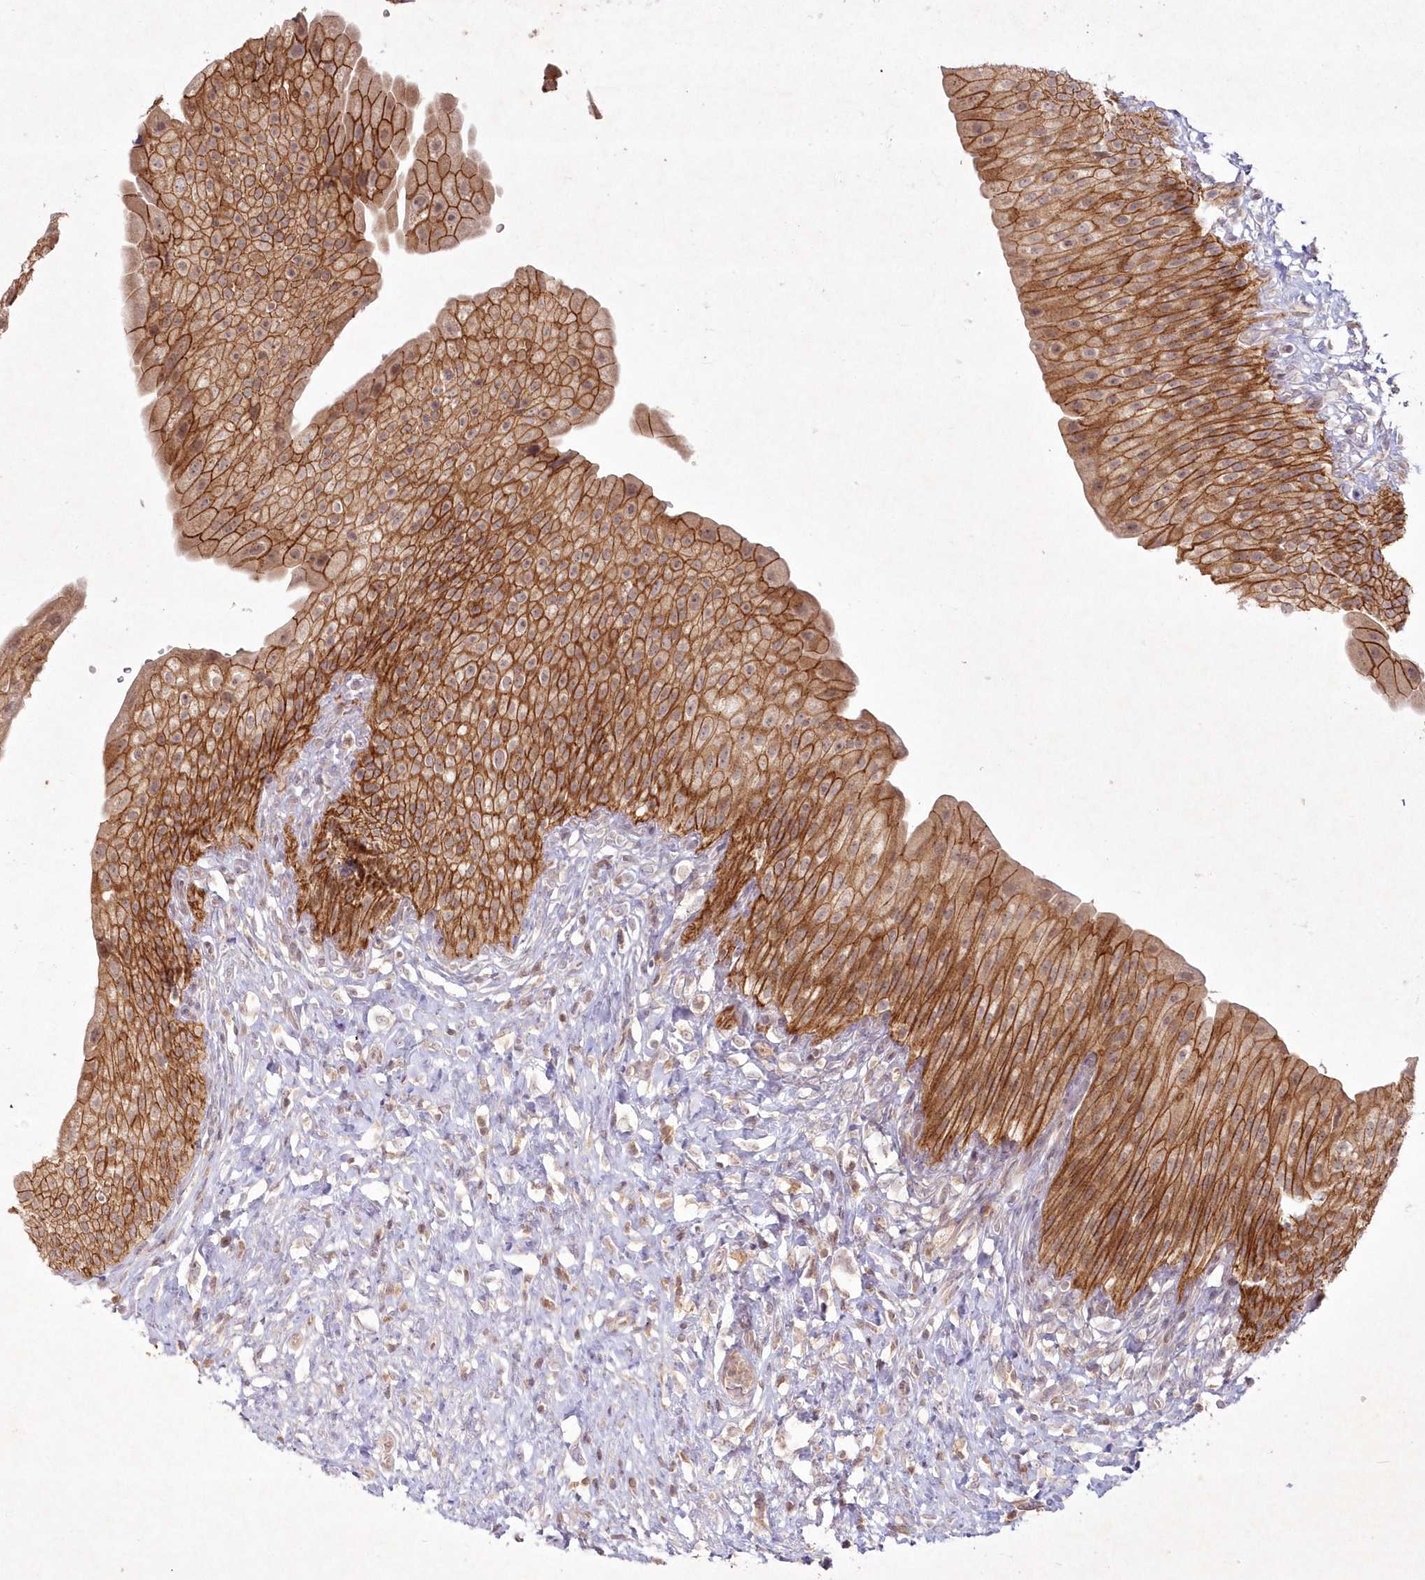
{"staining": {"intensity": "strong", "quantity": ">75%", "location": "cytoplasmic/membranous"}, "tissue": "urinary bladder", "cell_type": "Urothelial cells", "image_type": "normal", "snomed": [{"axis": "morphology", "description": "Normal tissue, NOS"}, {"axis": "morphology", "description": "Urothelial carcinoma, High grade"}, {"axis": "topography", "description": "Urinary bladder"}], "caption": "This histopathology image exhibits unremarkable urinary bladder stained with IHC to label a protein in brown. The cytoplasmic/membranous of urothelial cells show strong positivity for the protein. Nuclei are counter-stained blue.", "gene": "TOGARAM2", "patient": {"sex": "male", "age": 46}}